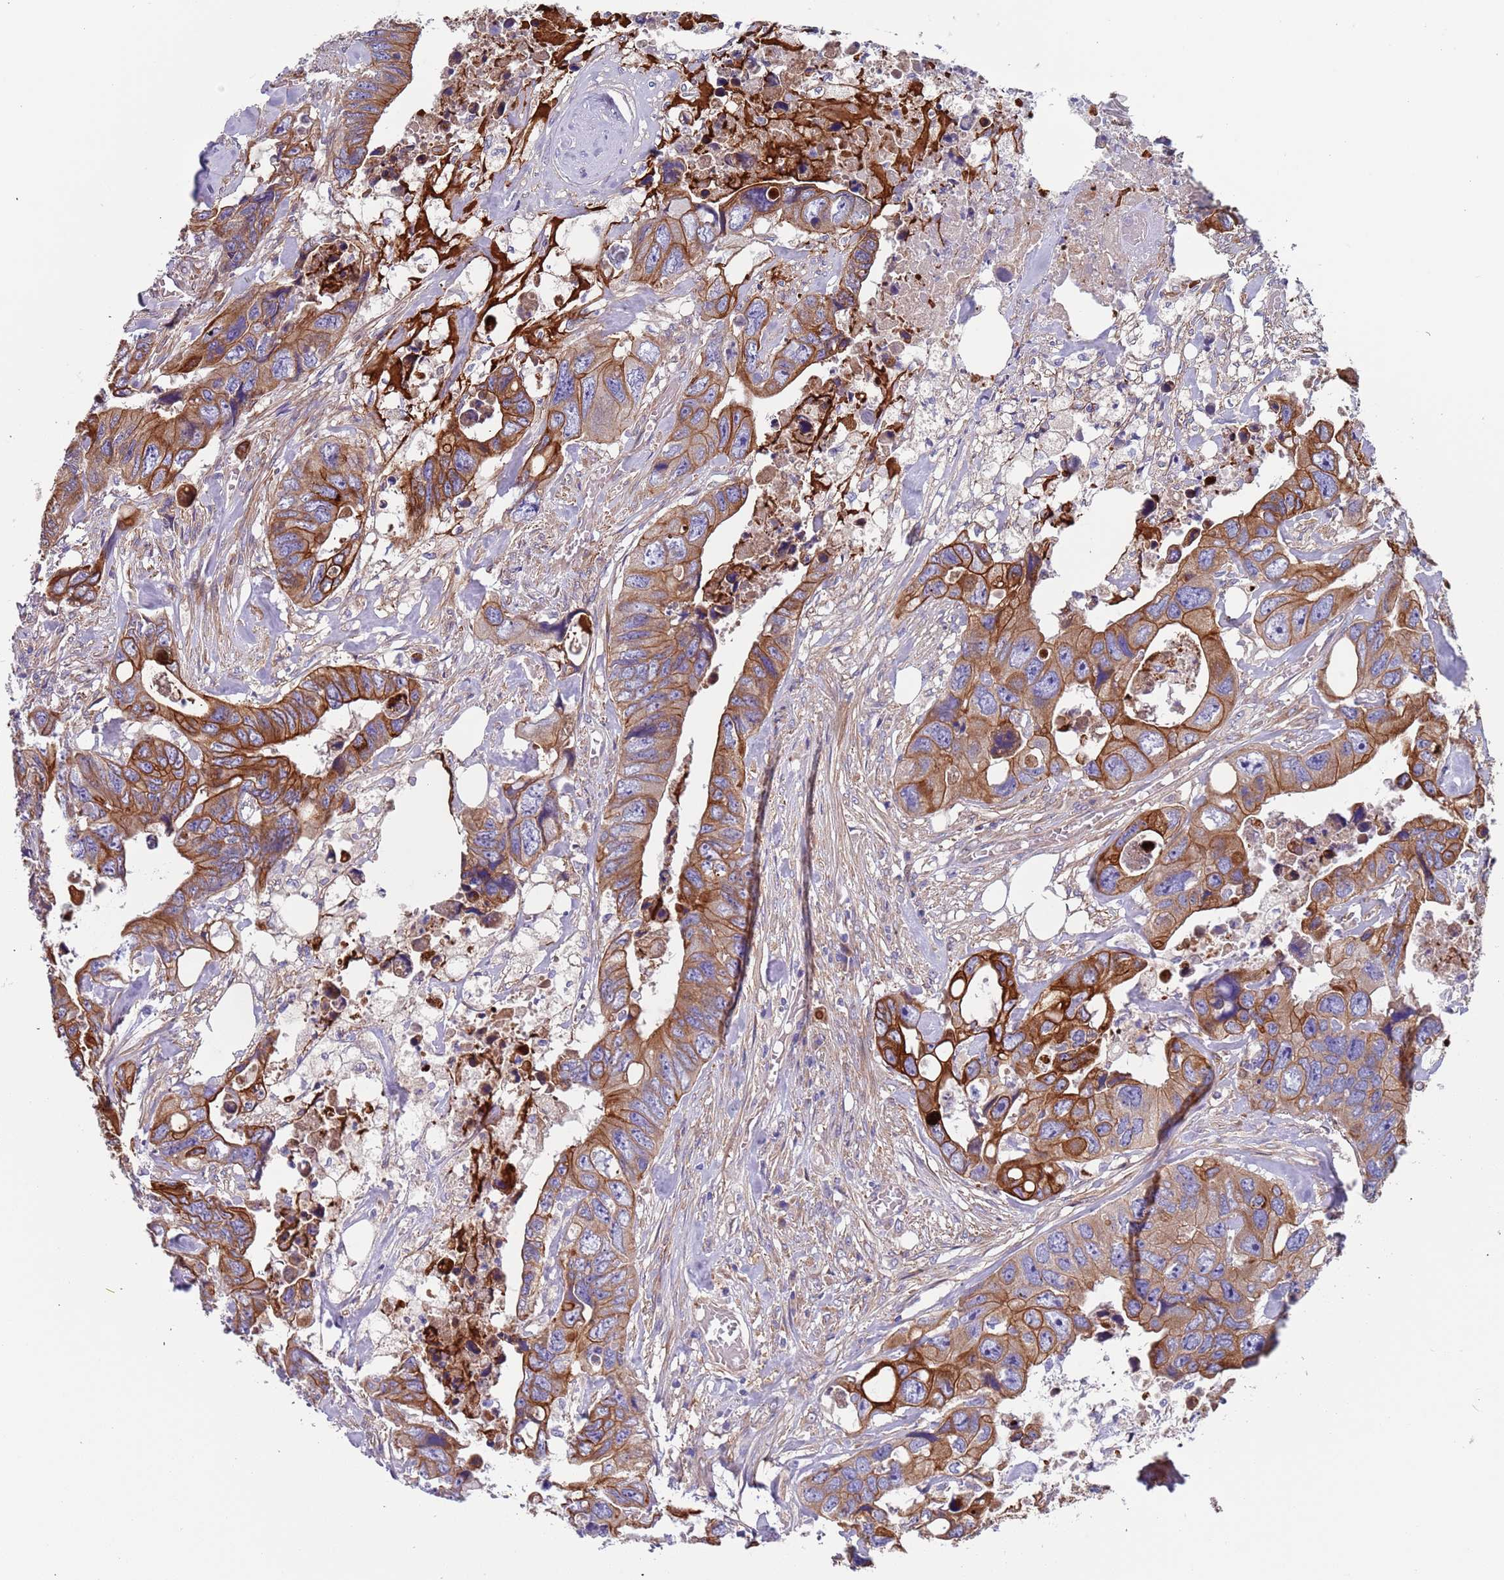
{"staining": {"intensity": "strong", "quantity": ">75%", "location": "cytoplasmic/membranous"}, "tissue": "colorectal cancer", "cell_type": "Tumor cells", "image_type": "cancer", "snomed": [{"axis": "morphology", "description": "Adenocarcinoma, NOS"}, {"axis": "topography", "description": "Rectum"}], "caption": "Protein staining of colorectal adenocarcinoma tissue exhibits strong cytoplasmic/membranous expression in about >75% of tumor cells. (DAB IHC, brown staining for protein, blue staining for nuclei).", "gene": "LAMB4", "patient": {"sex": "male", "age": 57}}